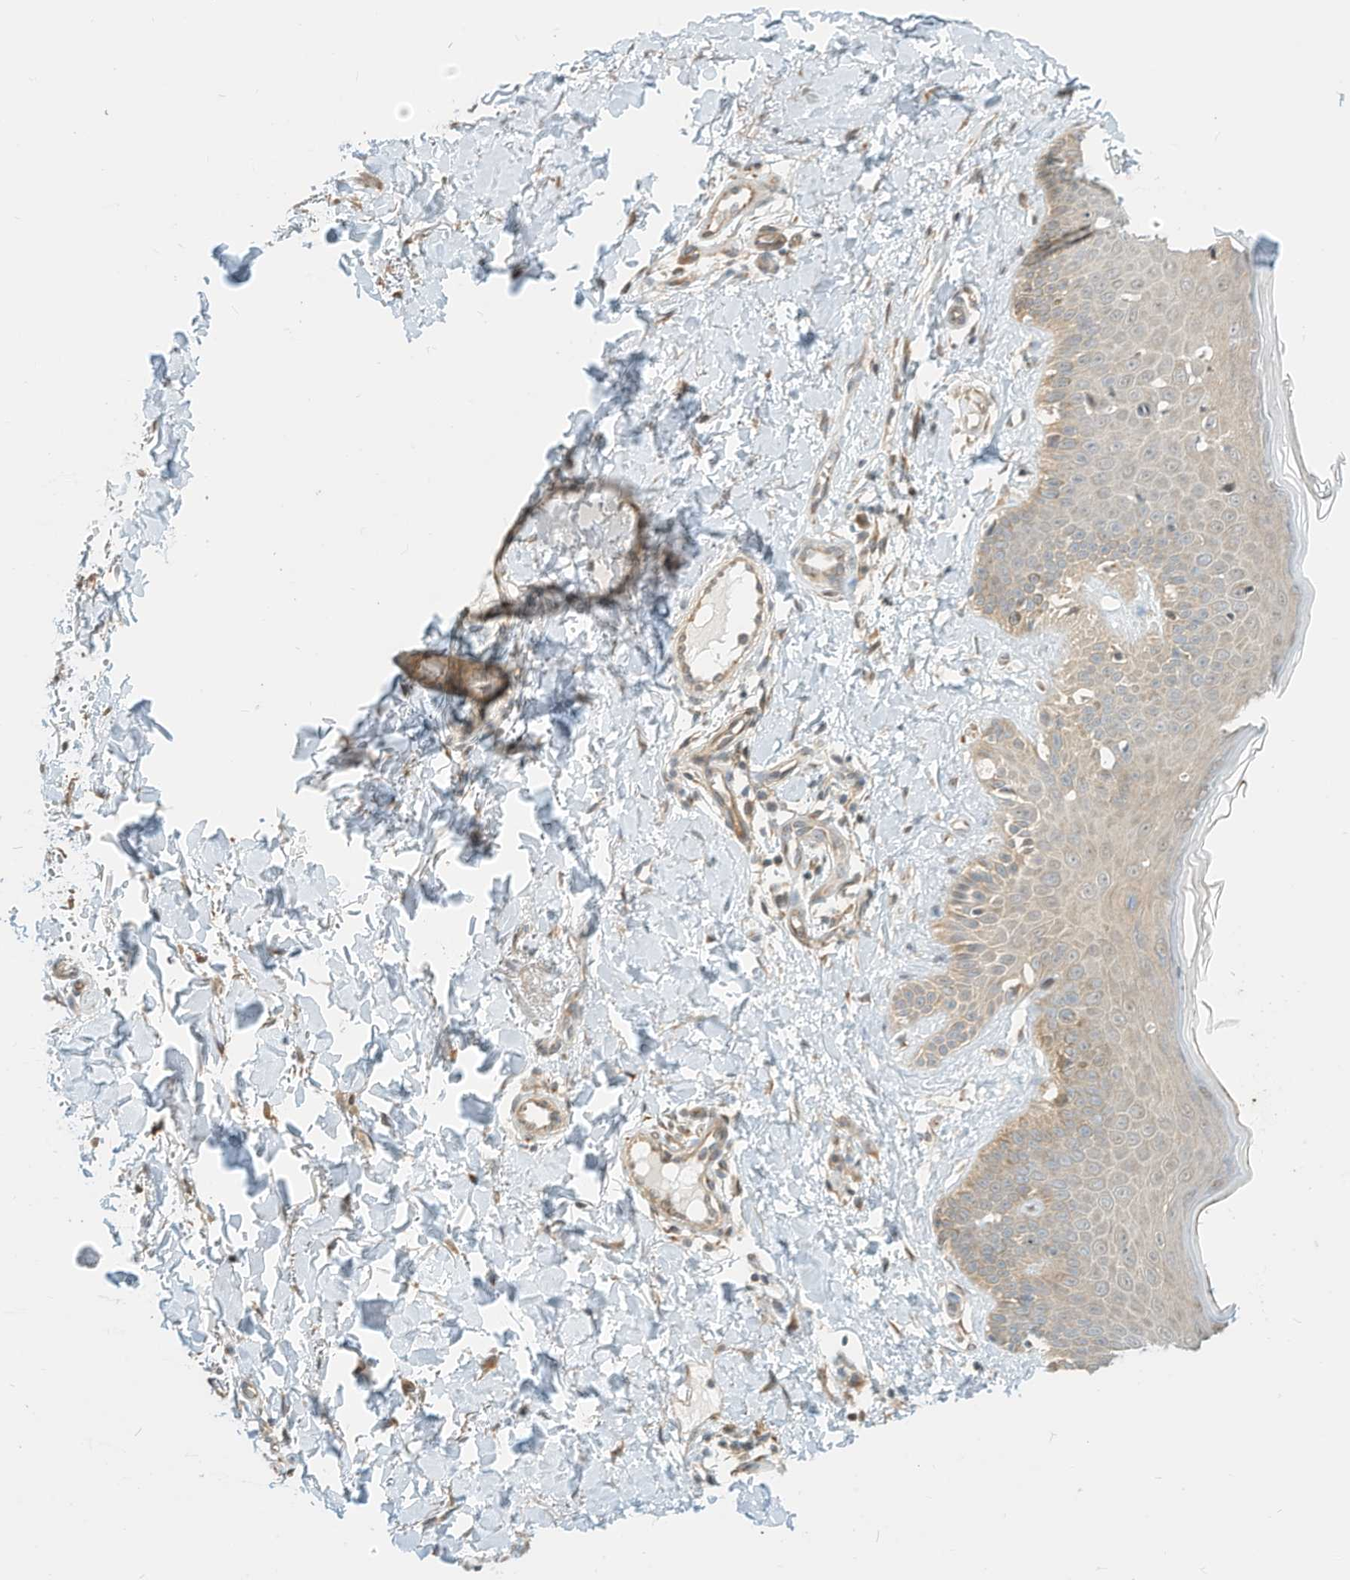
{"staining": {"intensity": "moderate", "quantity": ">75%", "location": "cytoplasmic/membranous"}, "tissue": "skin", "cell_type": "Fibroblasts", "image_type": "normal", "snomed": [{"axis": "morphology", "description": "Normal tissue, NOS"}, {"axis": "topography", "description": "Skin"}], "caption": "Benign skin reveals moderate cytoplasmic/membranous positivity in about >75% of fibroblasts, visualized by immunohistochemistry. (DAB IHC, brown staining for protein, blue staining for nuclei).", "gene": "OFD1", "patient": {"sex": "male", "age": 52}}